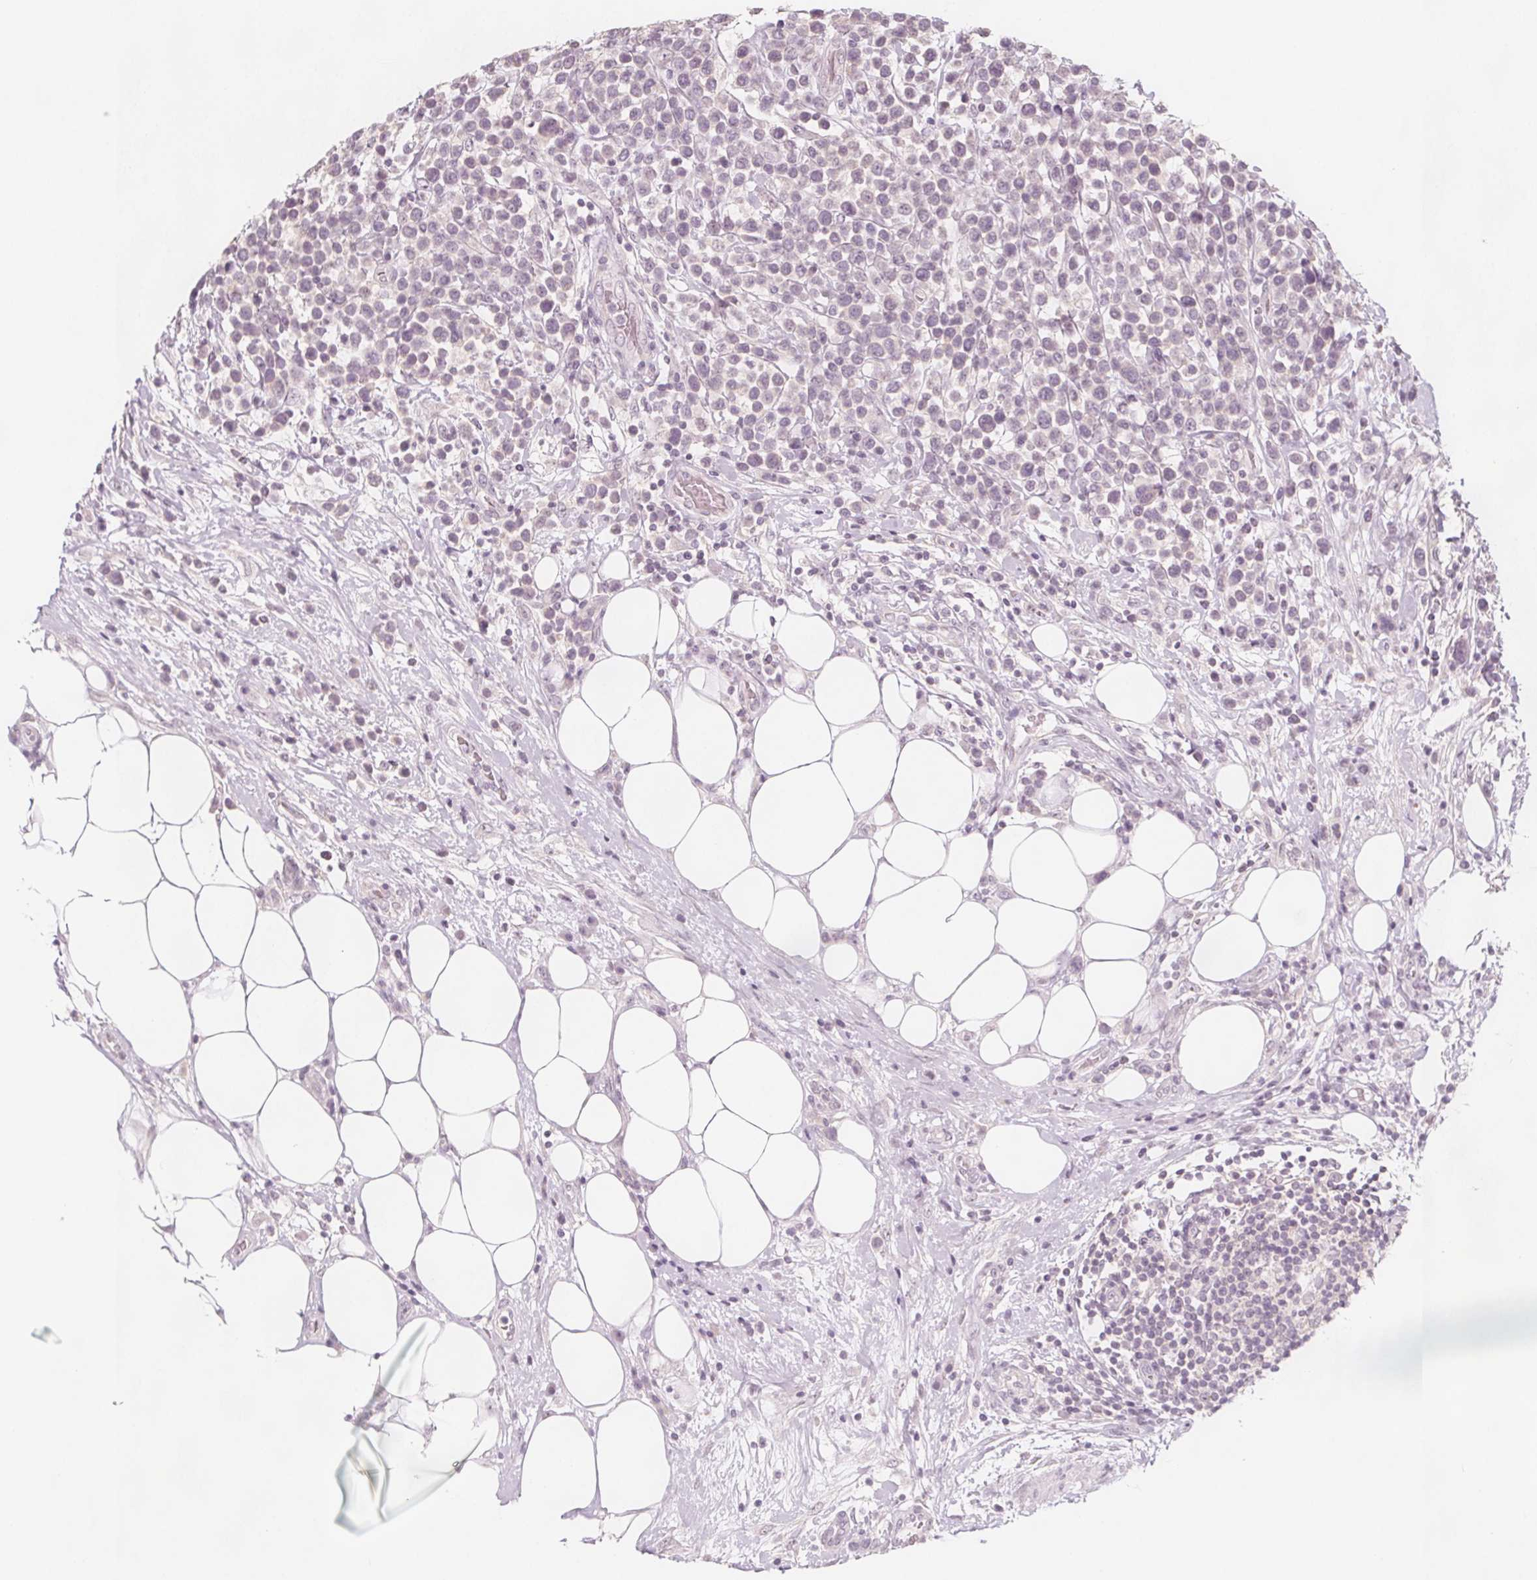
{"staining": {"intensity": "negative", "quantity": "none", "location": "none"}, "tissue": "lymphoma", "cell_type": "Tumor cells", "image_type": "cancer", "snomed": [{"axis": "morphology", "description": "Malignant lymphoma, non-Hodgkin's type, High grade"}, {"axis": "topography", "description": "Soft tissue"}], "caption": "Tumor cells show no significant protein staining in lymphoma.", "gene": "C1orf167", "patient": {"sex": "female", "age": 56}}